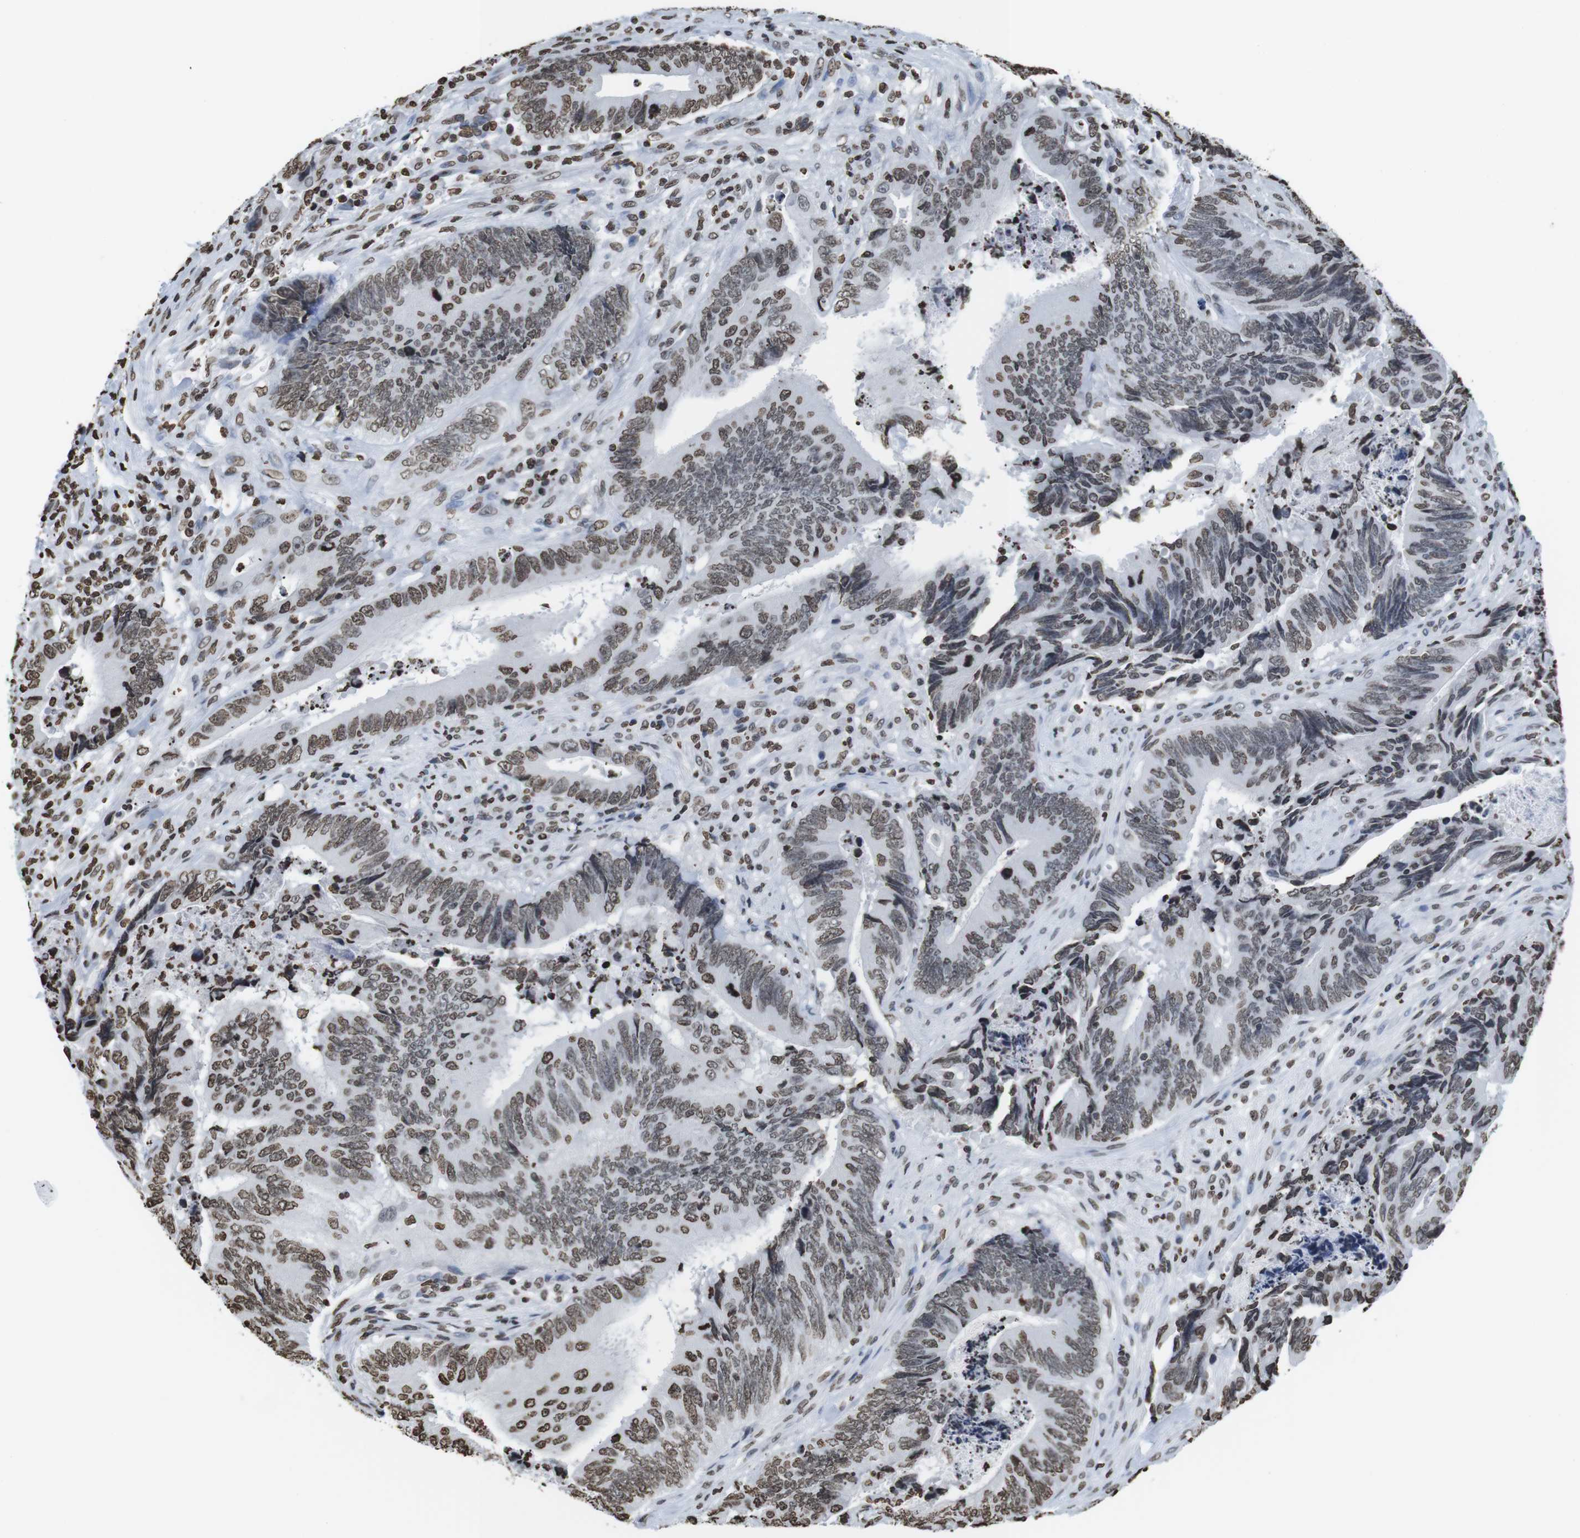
{"staining": {"intensity": "moderate", "quantity": "25%-75%", "location": "nuclear"}, "tissue": "colorectal cancer", "cell_type": "Tumor cells", "image_type": "cancer", "snomed": [{"axis": "morphology", "description": "Normal tissue, NOS"}, {"axis": "morphology", "description": "Adenocarcinoma, NOS"}, {"axis": "topography", "description": "Colon"}], "caption": "DAB immunohistochemical staining of human colorectal adenocarcinoma reveals moderate nuclear protein staining in approximately 25%-75% of tumor cells. (Stains: DAB in brown, nuclei in blue, Microscopy: brightfield microscopy at high magnification).", "gene": "BSX", "patient": {"sex": "male", "age": 56}}